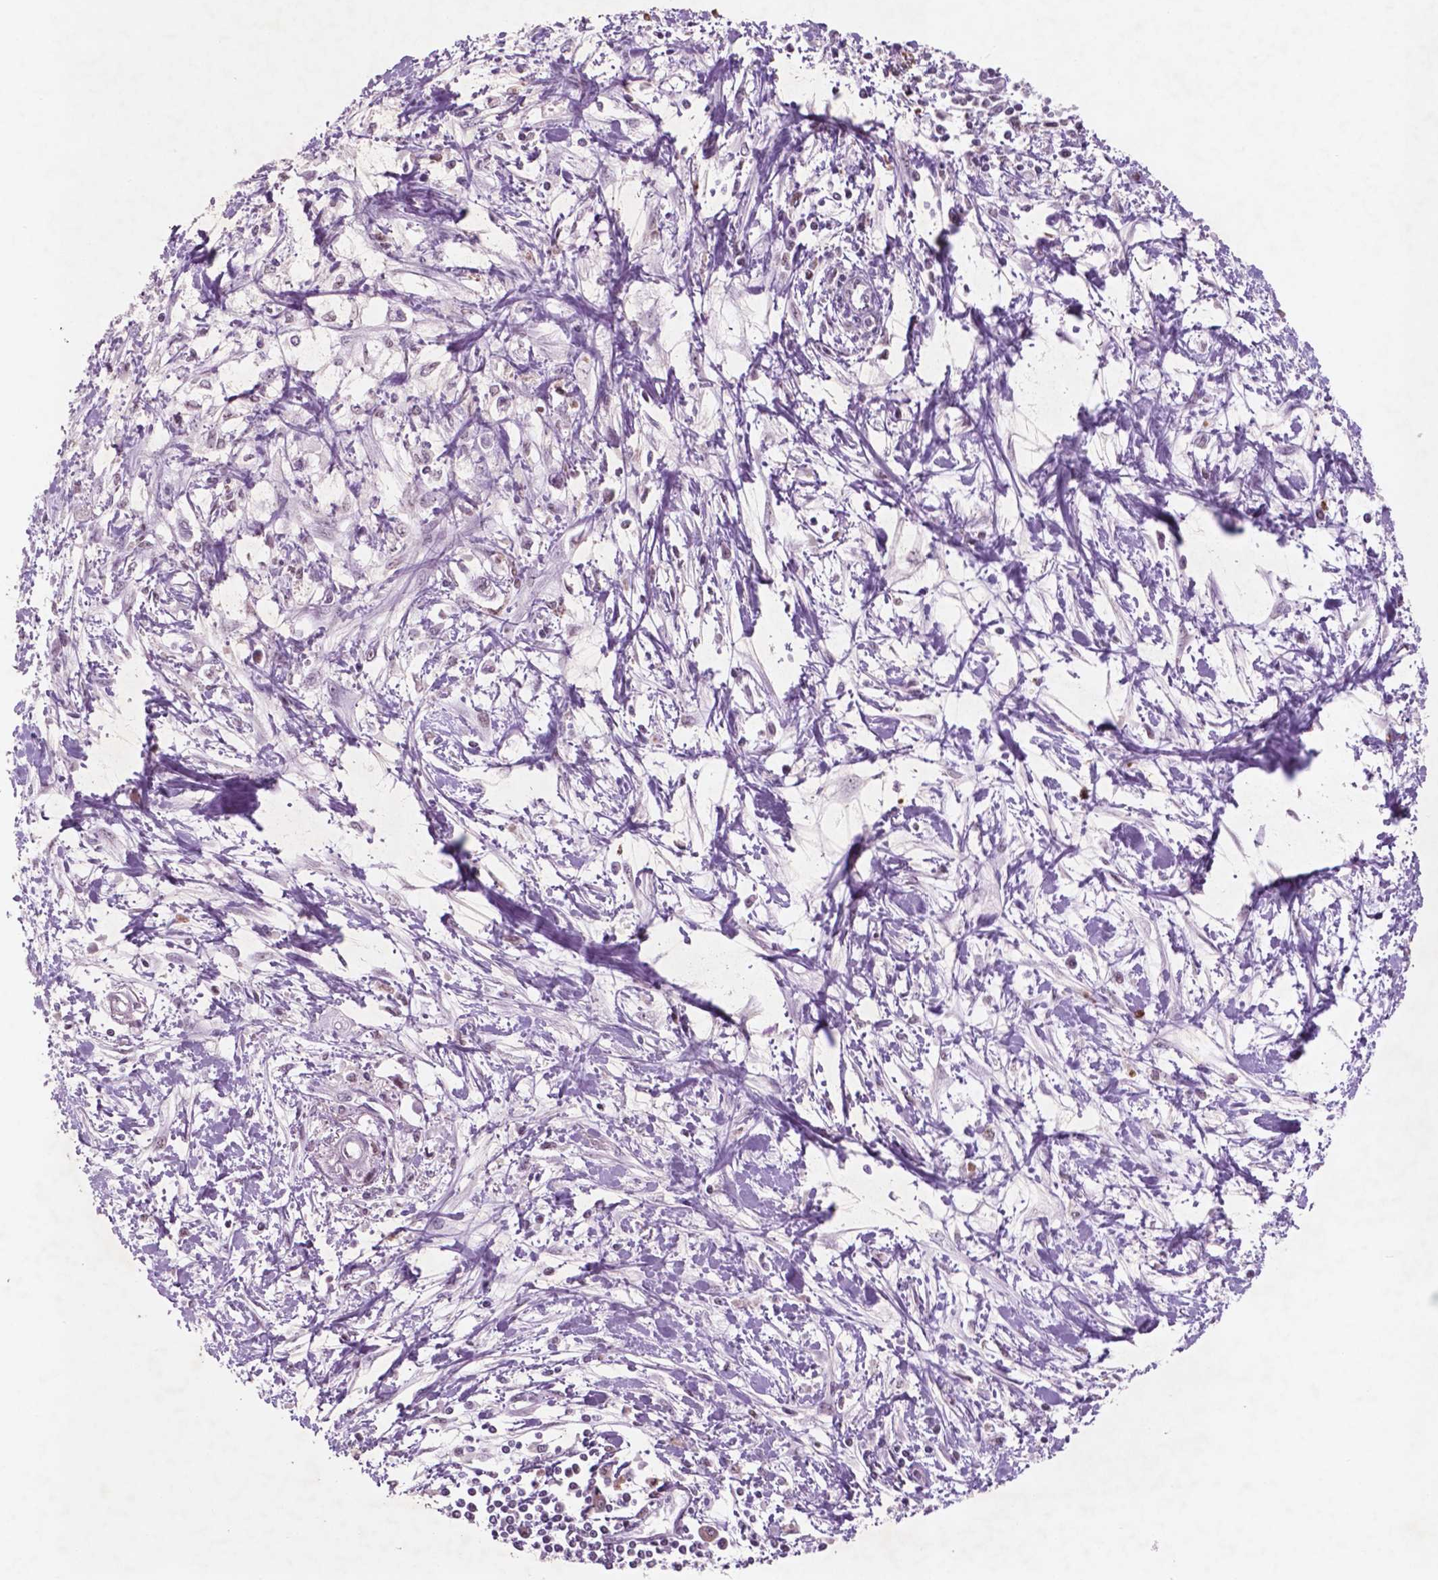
{"staining": {"intensity": "weak", "quantity": "25%-75%", "location": "nuclear"}, "tissue": "pancreatic cancer", "cell_type": "Tumor cells", "image_type": "cancer", "snomed": [{"axis": "morphology", "description": "Adenocarcinoma, NOS"}, {"axis": "topography", "description": "Pancreas"}], "caption": "Brown immunohistochemical staining in adenocarcinoma (pancreatic) reveals weak nuclear expression in about 25%-75% of tumor cells.", "gene": "CTR9", "patient": {"sex": "female", "age": 61}}